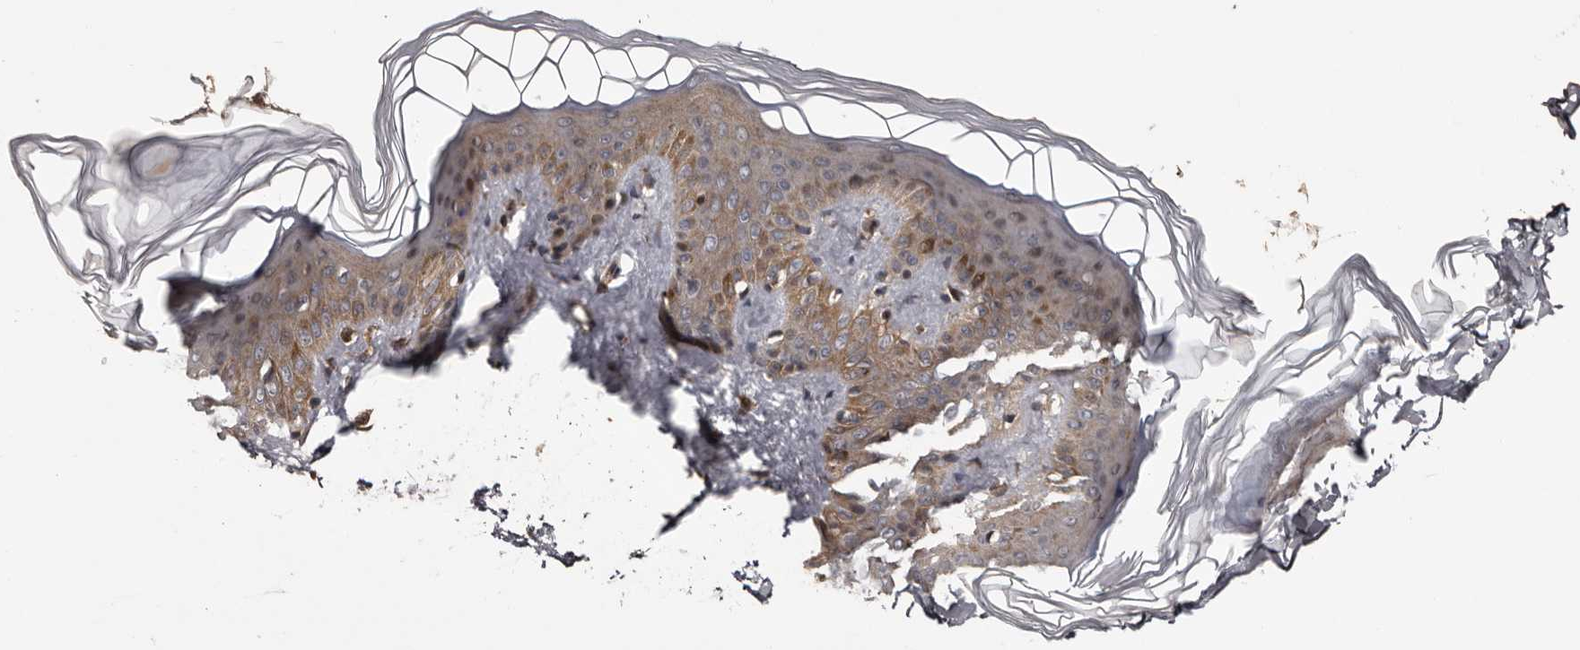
{"staining": {"intensity": "weak", "quantity": ">75%", "location": "cytoplasmic/membranous"}, "tissue": "skin", "cell_type": "Keratinocytes", "image_type": "normal", "snomed": [{"axis": "morphology", "description": "Normal tissue, NOS"}, {"axis": "morphology", "description": "Neoplasm, benign, NOS"}, {"axis": "topography", "description": "Skin"}, {"axis": "topography", "description": "Soft tissue"}], "caption": "Immunohistochemistry (DAB (3,3'-diaminobenzidine)) staining of unremarkable skin displays weak cytoplasmic/membranous protein positivity in about >75% of keratinocytes.", "gene": "SERTAD4", "patient": {"sex": "male", "age": 26}}